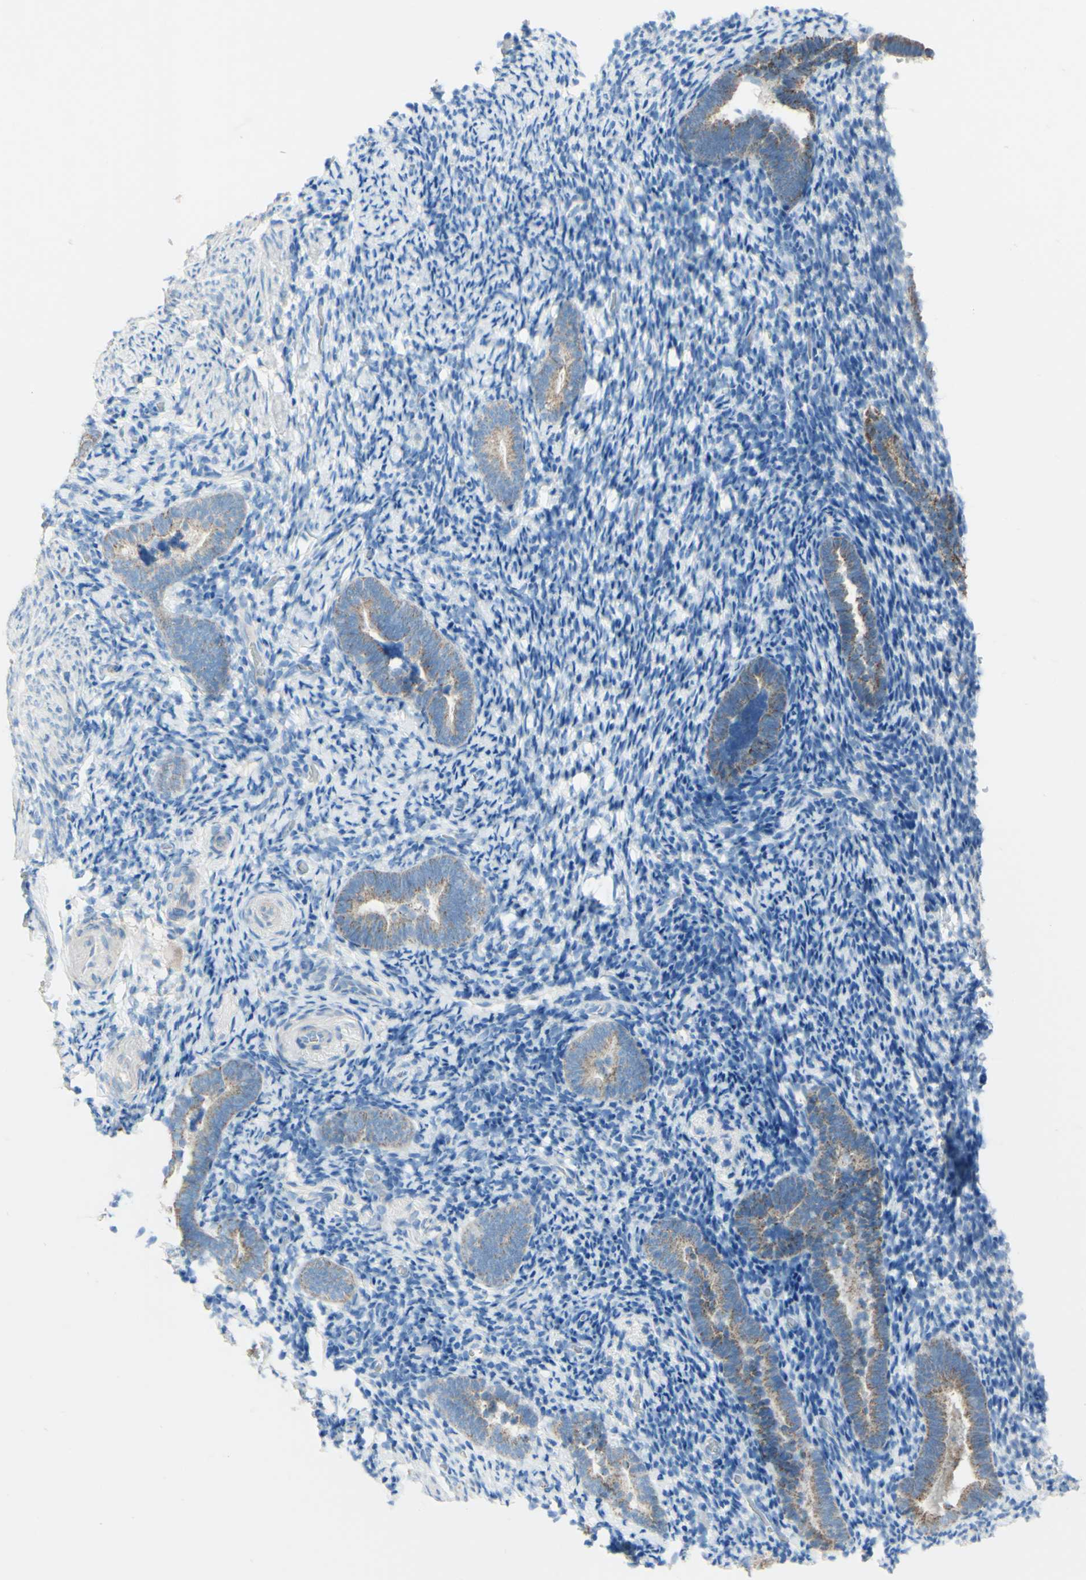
{"staining": {"intensity": "negative", "quantity": "none", "location": "none"}, "tissue": "endometrium", "cell_type": "Cells in endometrial stroma", "image_type": "normal", "snomed": [{"axis": "morphology", "description": "Normal tissue, NOS"}, {"axis": "topography", "description": "Endometrium"}], "caption": "An immunohistochemistry (IHC) histopathology image of normal endometrium is shown. There is no staining in cells in endometrial stroma of endometrium. (Brightfield microscopy of DAB immunohistochemistry (IHC) at high magnification).", "gene": "ACADL", "patient": {"sex": "female", "age": 51}}